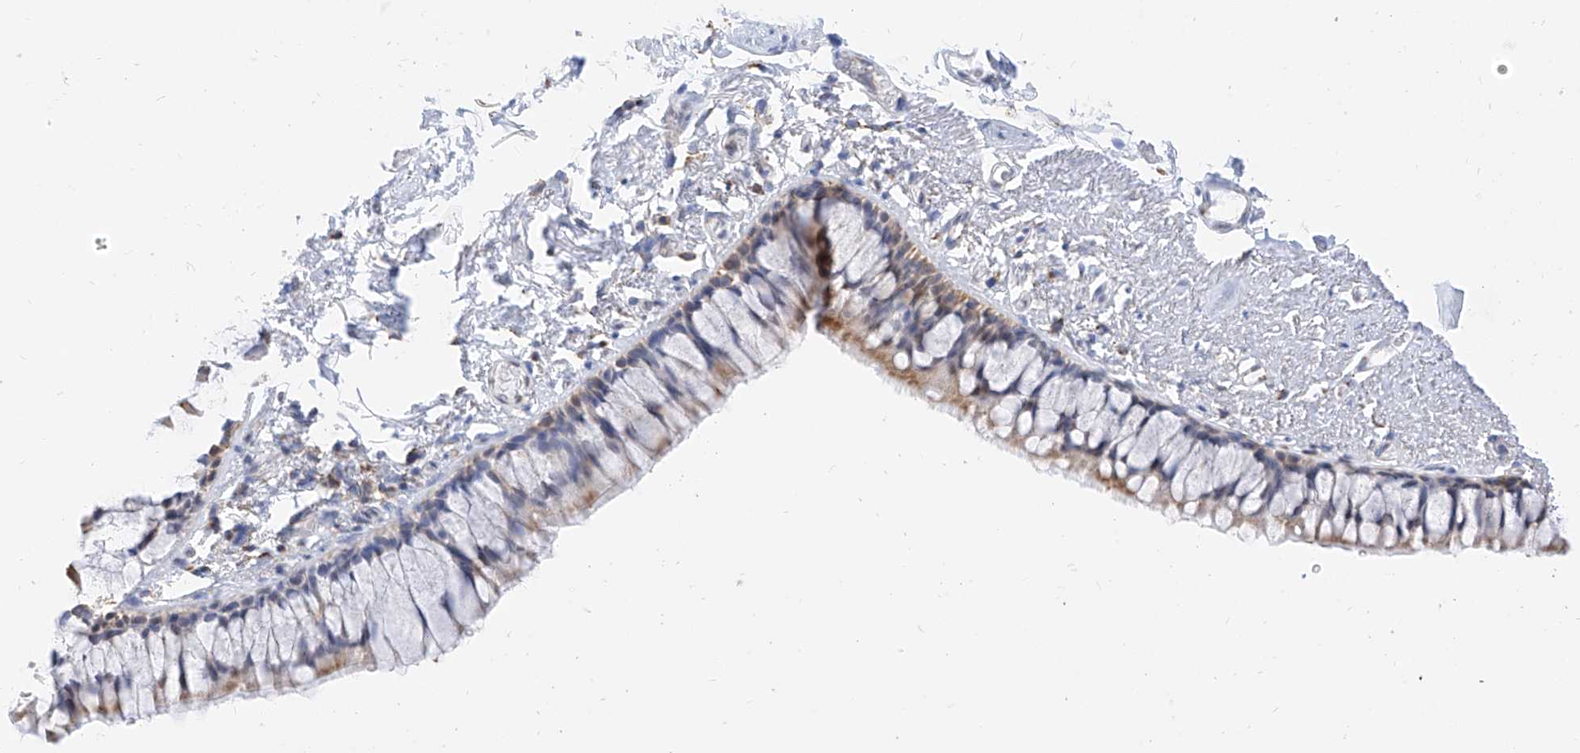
{"staining": {"intensity": "moderate", "quantity": ">75%", "location": "cytoplasmic/membranous"}, "tissue": "bronchus", "cell_type": "Respiratory epithelial cells", "image_type": "normal", "snomed": [{"axis": "morphology", "description": "Normal tissue, NOS"}, {"axis": "topography", "description": "Cartilage tissue"}, {"axis": "topography", "description": "Bronchus"}], "caption": "Respiratory epithelial cells reveal medium levels of moderate cytoplasmic/membranous staining in approximately >75% of cells in benign human bronchus. (Stains: DAB (3,3'-diaminobenzidine) in brown, nuclei in blue, Microscopy: brightfield microscopy at high magnification).", "gene": "NALCN", "patient": {"sex": "female", "age": 73}}